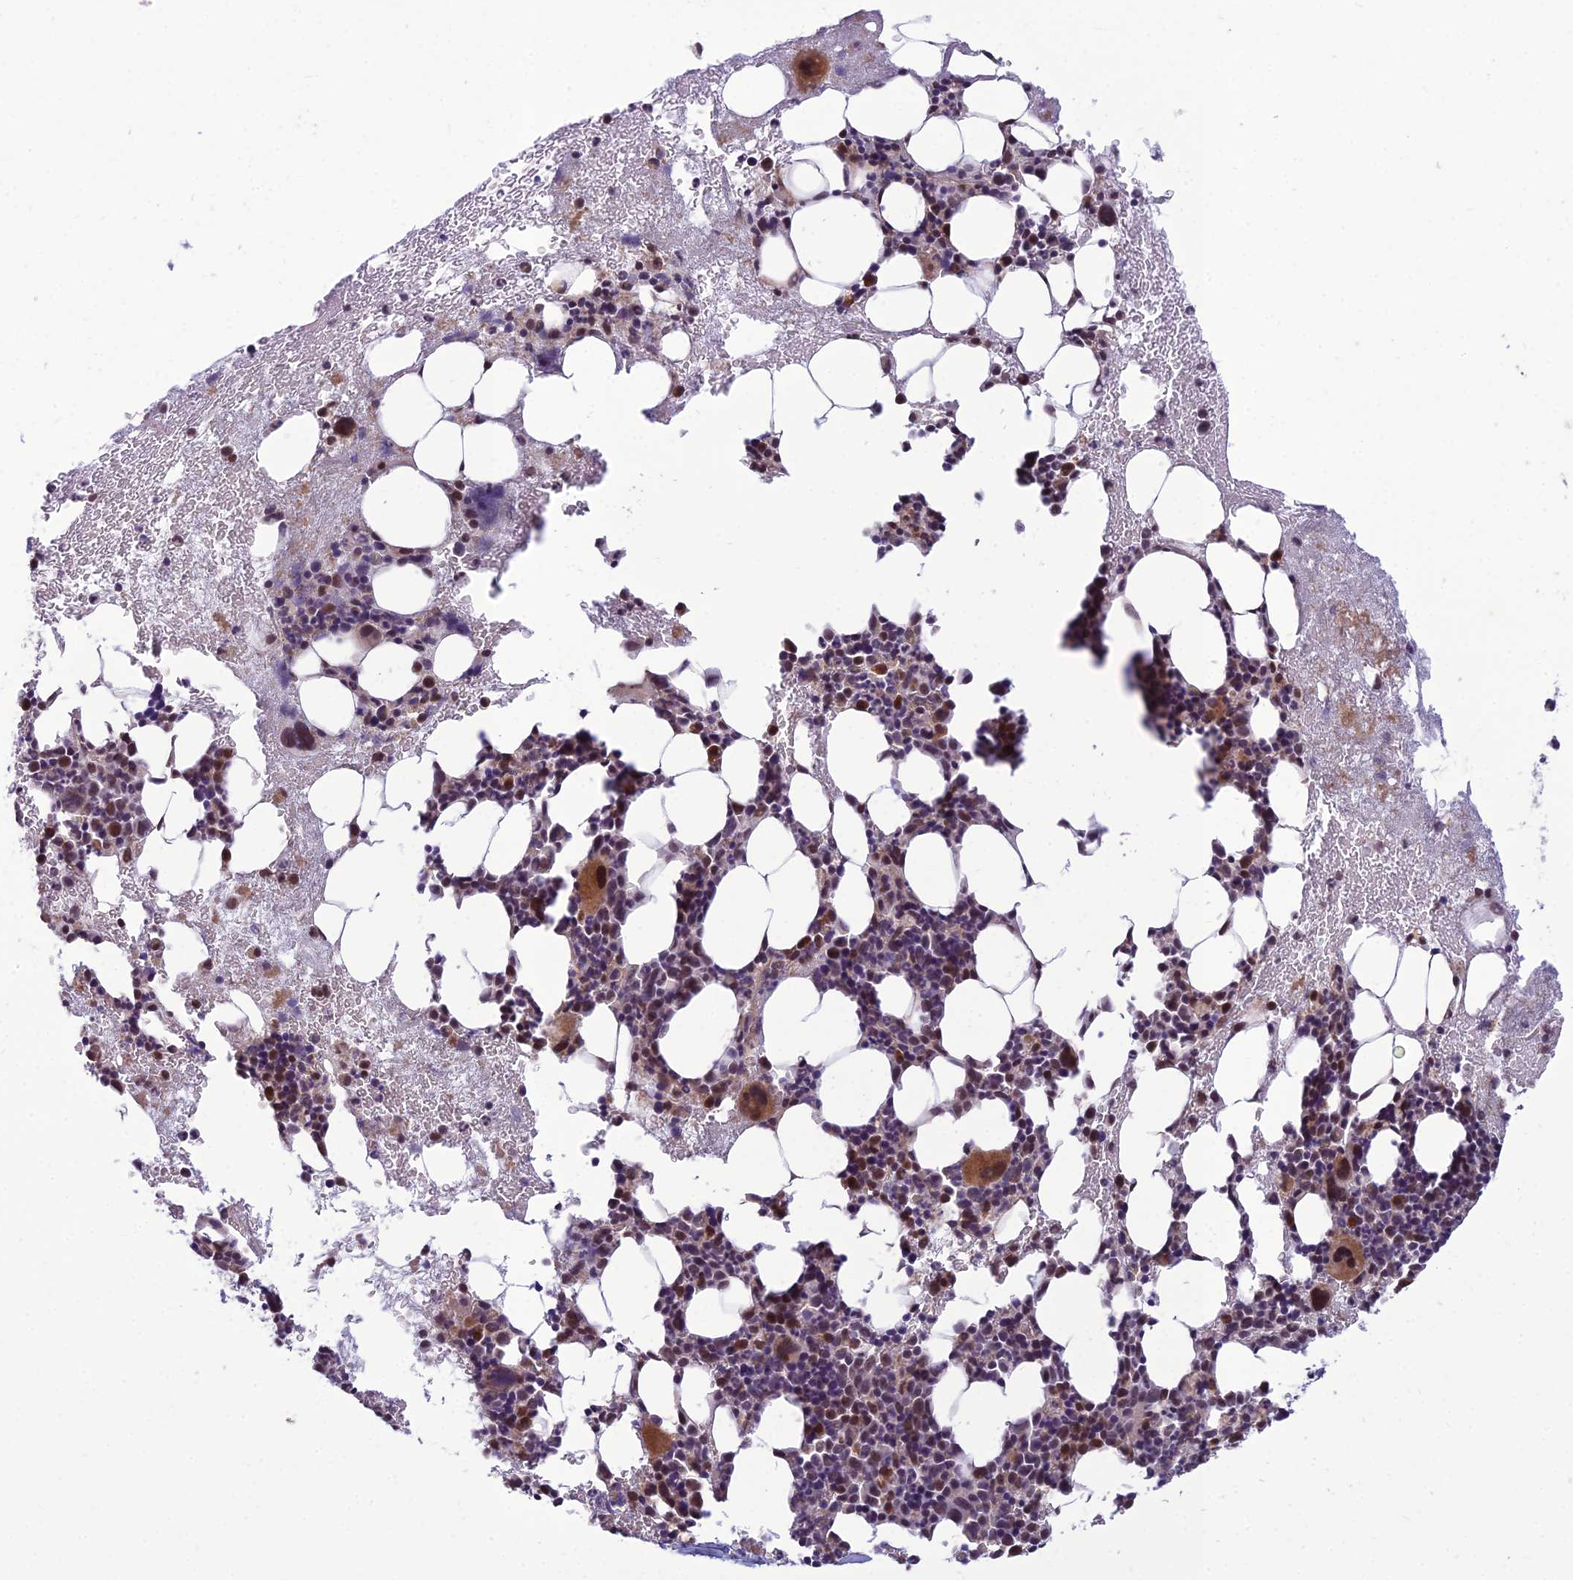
{"staining": {"intensity": "moderate", "quantity": "25%-75%", "location": "cytoplasmic/membranous,nuclear"}, "tissue": "bone marrow", "cell_type": "Hematopoietic cells", "image_type": "normal", "snomed": [{"axis": "morphology", "description": "Normal tissue, NOS"}, {"axis": "topography", "description": "Bone marrow"}], "caption": "Bone marrow stained with DAB immunohistochemistry (IHC) displays medium levels of moderate cytoplasmic/membranous,nuclear positivity in about 25%-75% of hematopoietic cells. The protein of interest is shown in brown color, while the nuclei are stained blue.", "gene": "FBRS", "patient": {"sex": "female", "age": 37}}